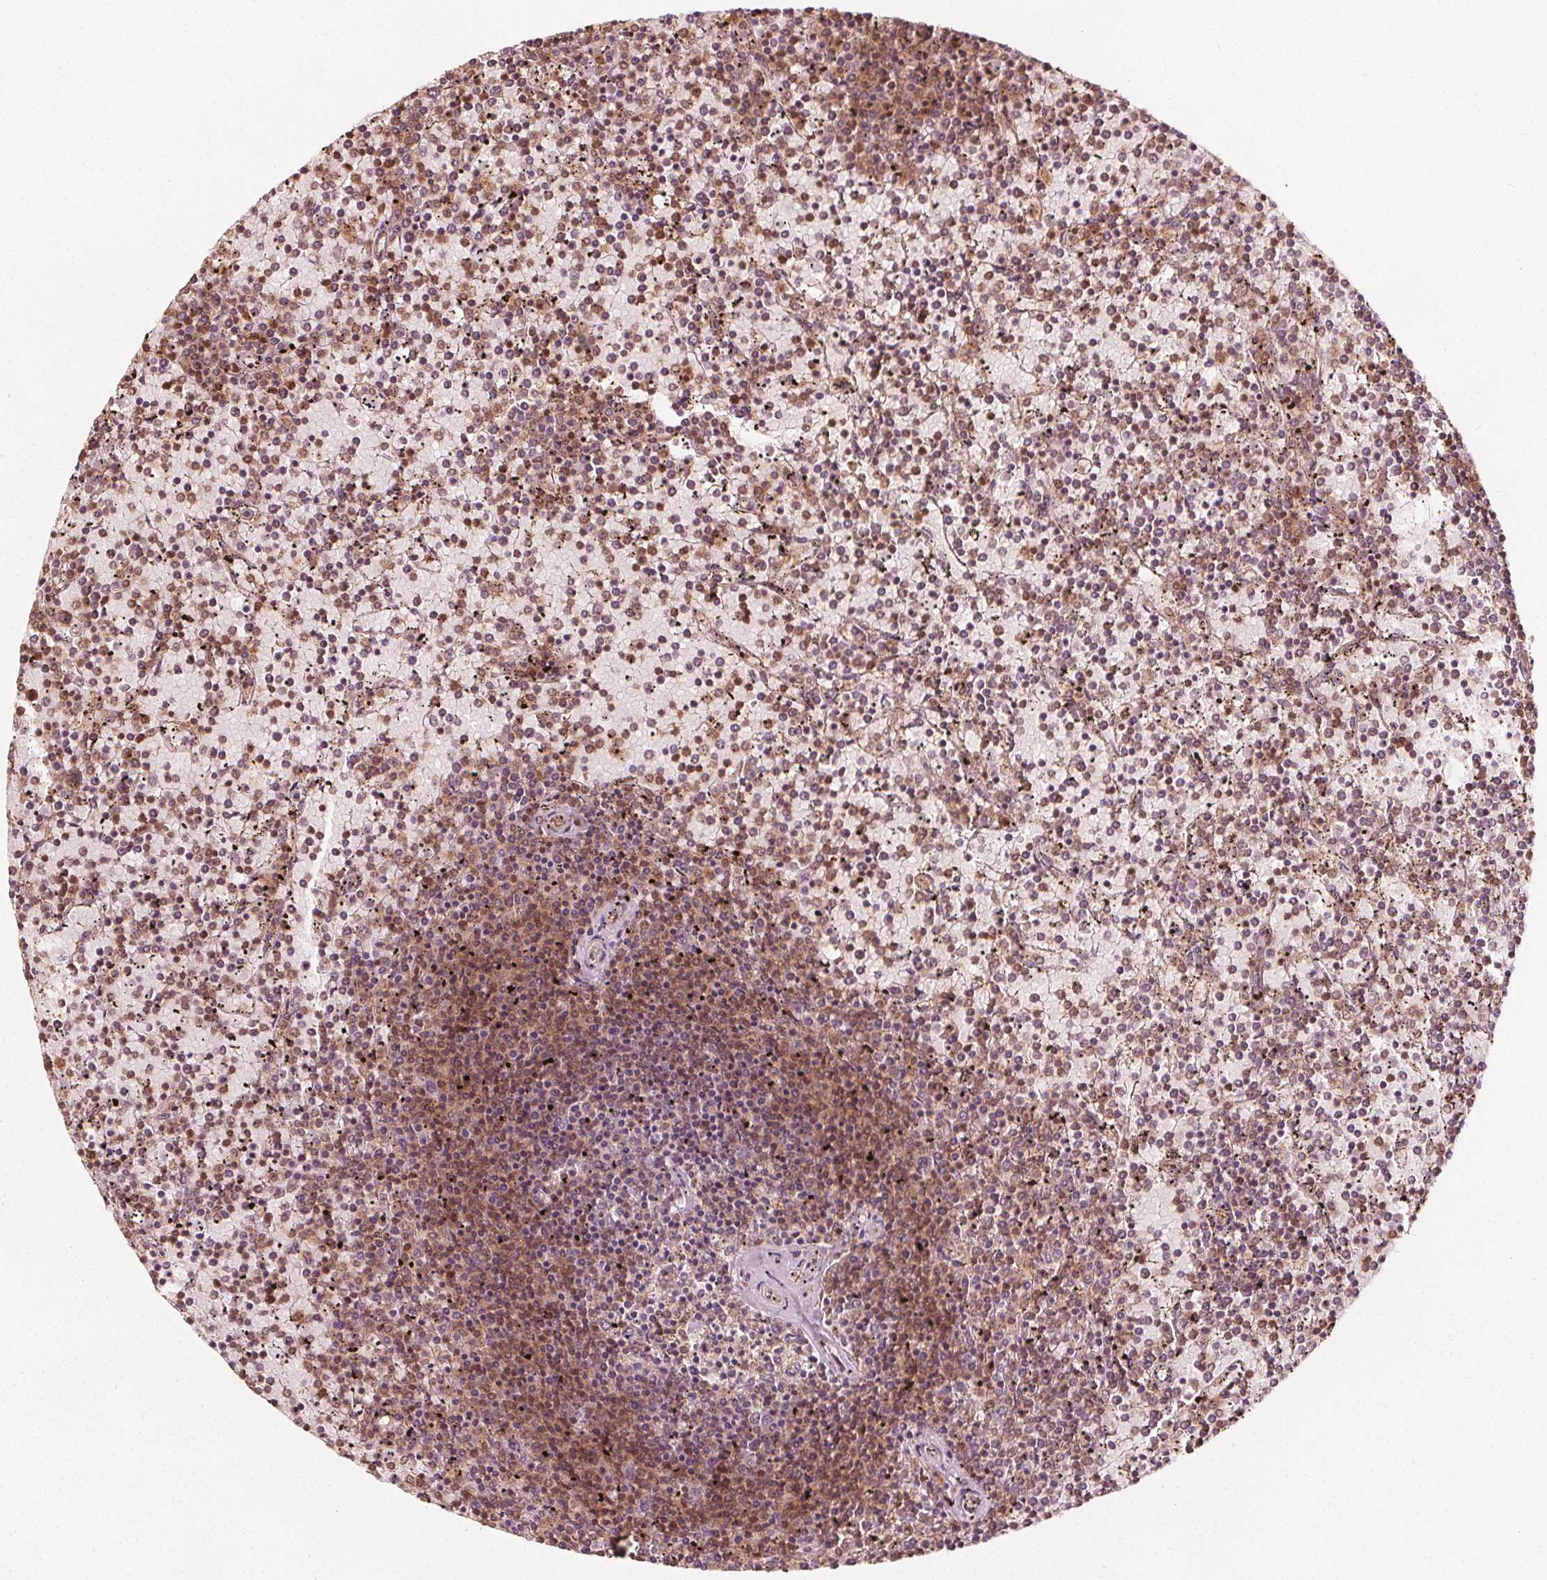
{"staining": {"intensity": "moderate", "quantity": ">75%", "location": "cytoplasmic/membranous,nuclear"}, "tissue": "lymphoma", "cell_type": "Tumor cells", "image_type": "cancer", "snomed": [{"axis": "morphology", "description": "Malignant lymphoma, non-Hodgkin's type, Low grade"}, {"axis": "topography", "description": "Spleen"}], "caption": "A brown stain highlights moderate cytoplasmic/membranous and nuclear staining of a protein in malignant lymphoma, non-Hodgkin's type (low-grade) tumor cells.", "gene": "AIP", "patient": {"sex": "female", "age": 77}}